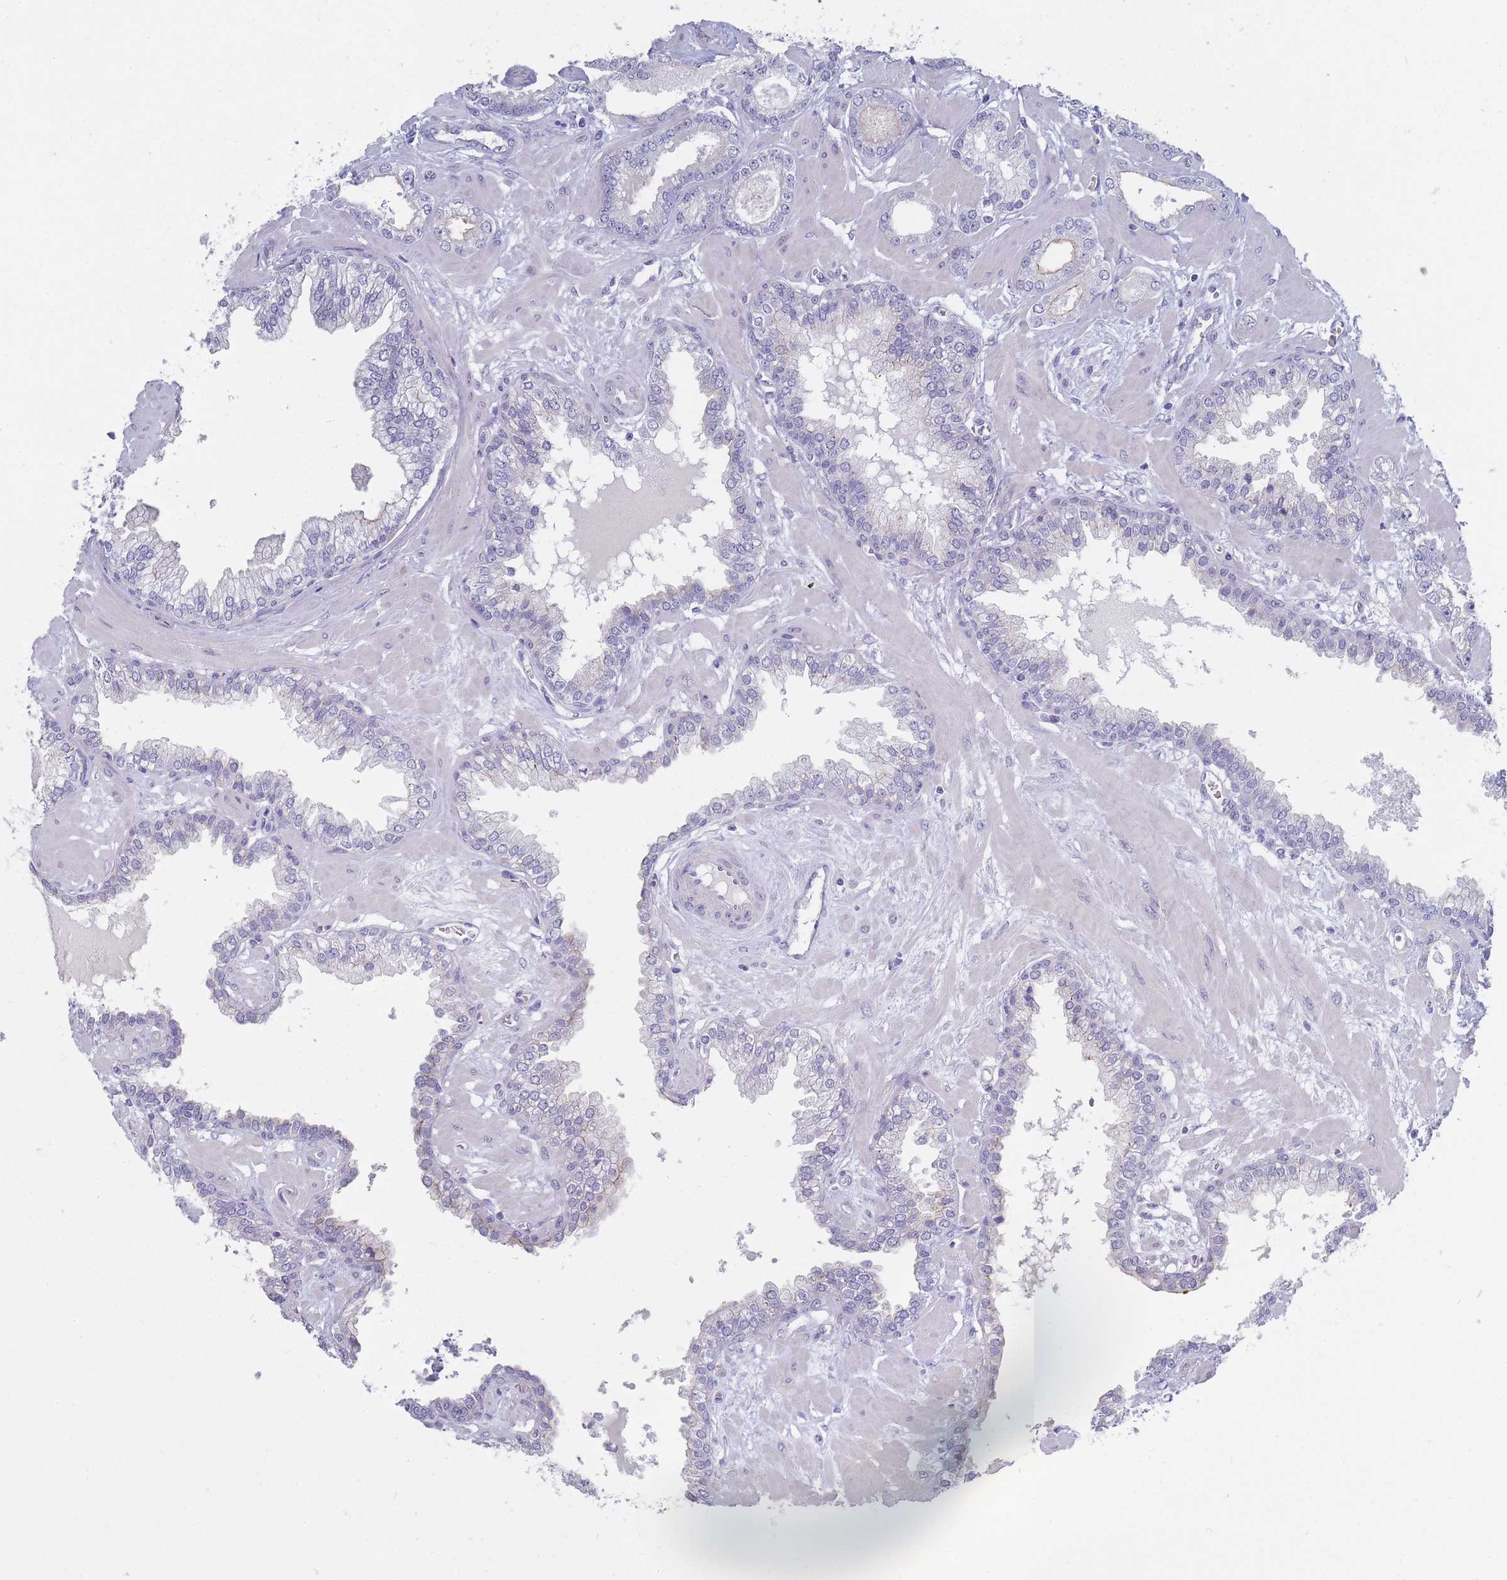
{"staining": {"intensity": "negative", "quantity": "none", "location": "none"}, "tissue": "prostate cancer", "cell_type": "Tumor cells", "image_type": "cancer", "snomed": [{"axis": "morphology", "description": "Adenocarcinoma, Low grade"}, {"axis": "topography", "description": "Prostate"}], "caption": "DAB immunohistochemical staining of low-grade adenocarcinoma (prostate) exhibits no significant expression in tumor cells.", "gene": "PIGU", "patient": {"sex": "male", "age": 60}}